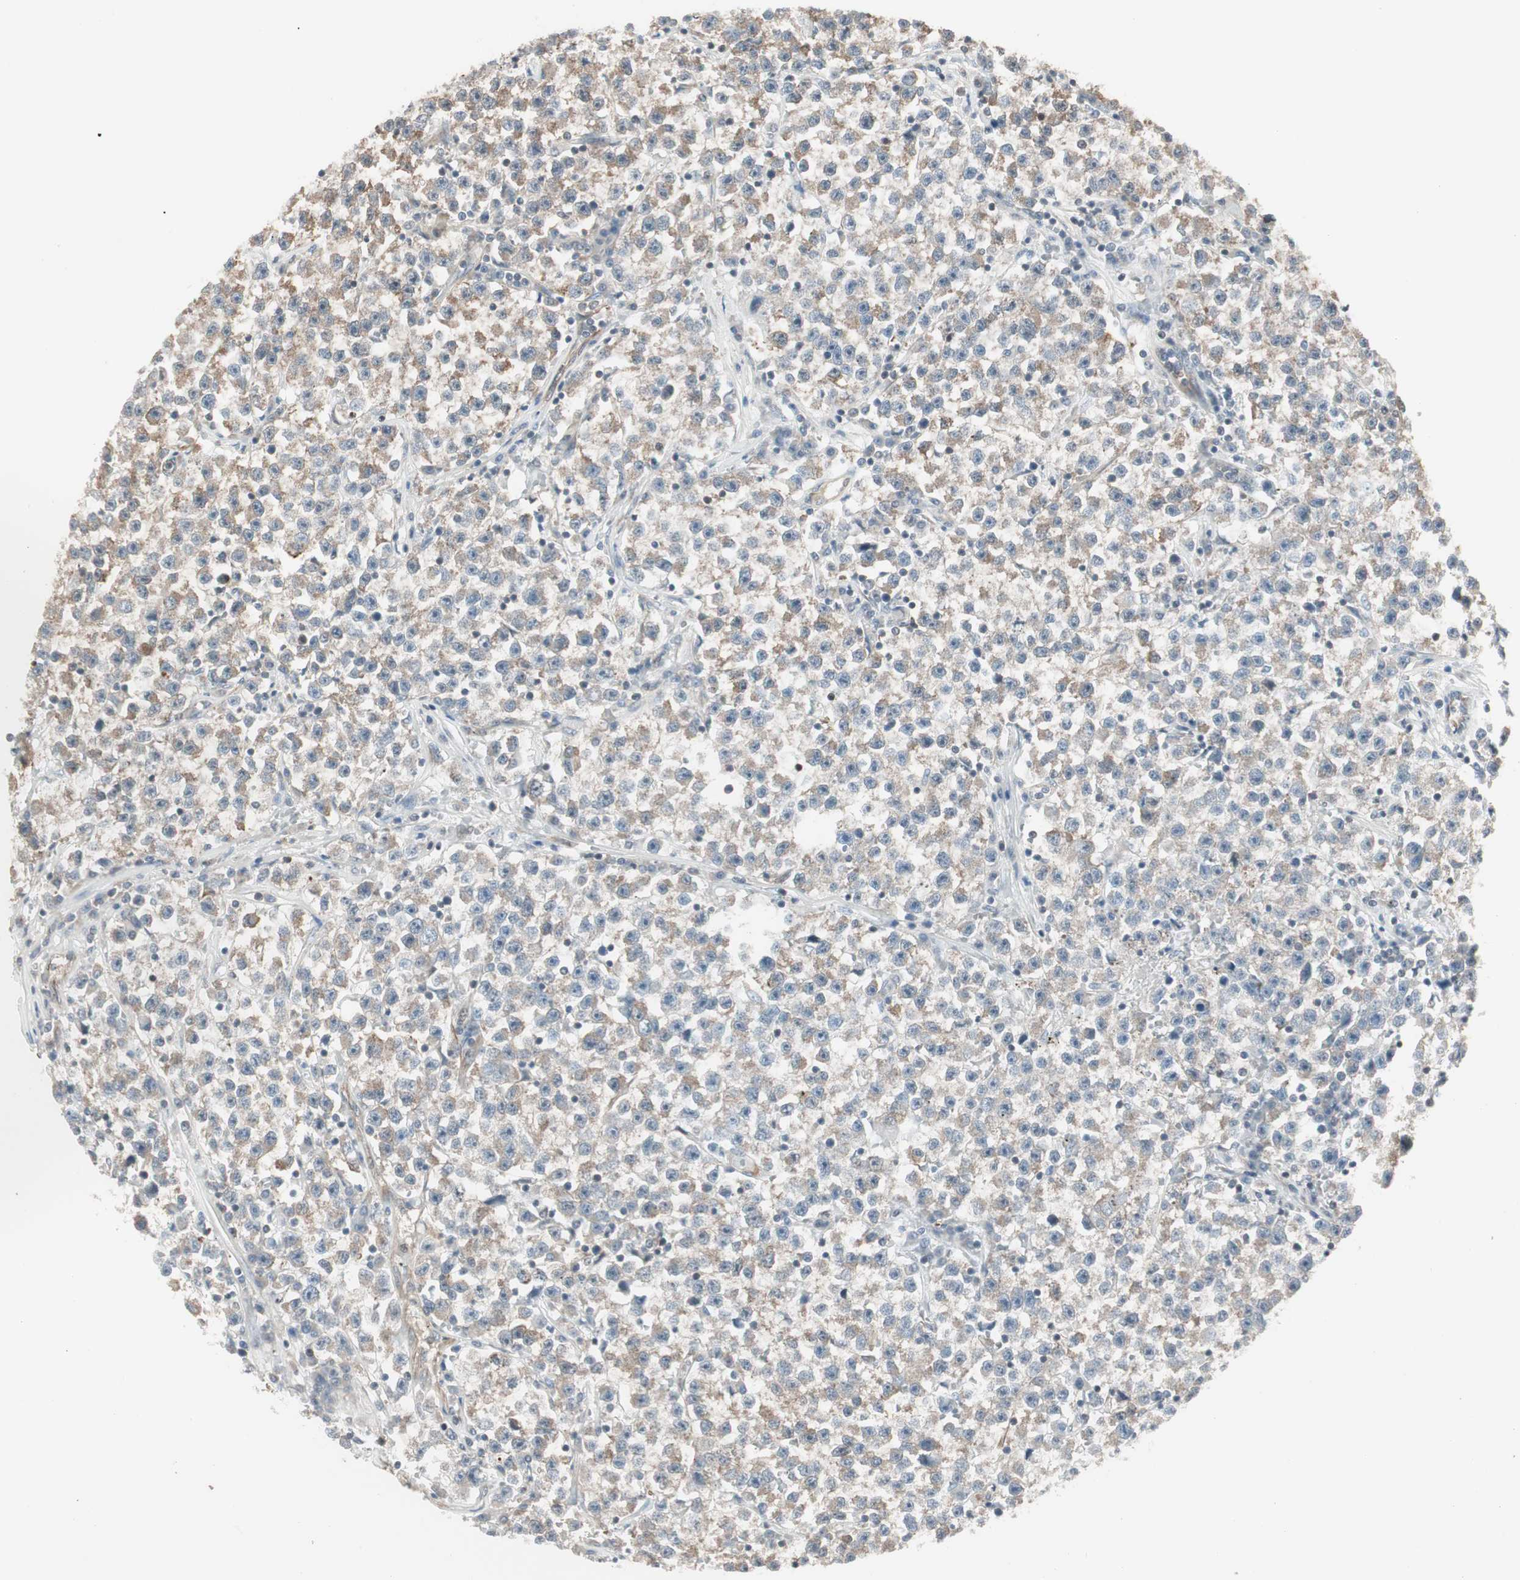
{"staining": {"intensity": "weak", "quantity": ">75%", "location": "cytoplasmic/membranous"}, "tissue": "testis cancer", "cell_type": "Tumor cells", "image_type": "cancer", "snomed": [{"axis": "morphology", "description": "Seminoma, NOS"}, {"axis": "topography", "description": "Testis"}], "caption": "Immunohistochemistry (IHC) photomicrograph of neoplastic tissue: human testis seminoma stained using IHC reveals low levels of weak protein expression localized specifically in the cytoplasmic/membranous of tumor cells, appearing as a cytoplasmic/membranous brown color.", "gene": "MAD2L2", "patient": {"sex": "male", "age": 22}}